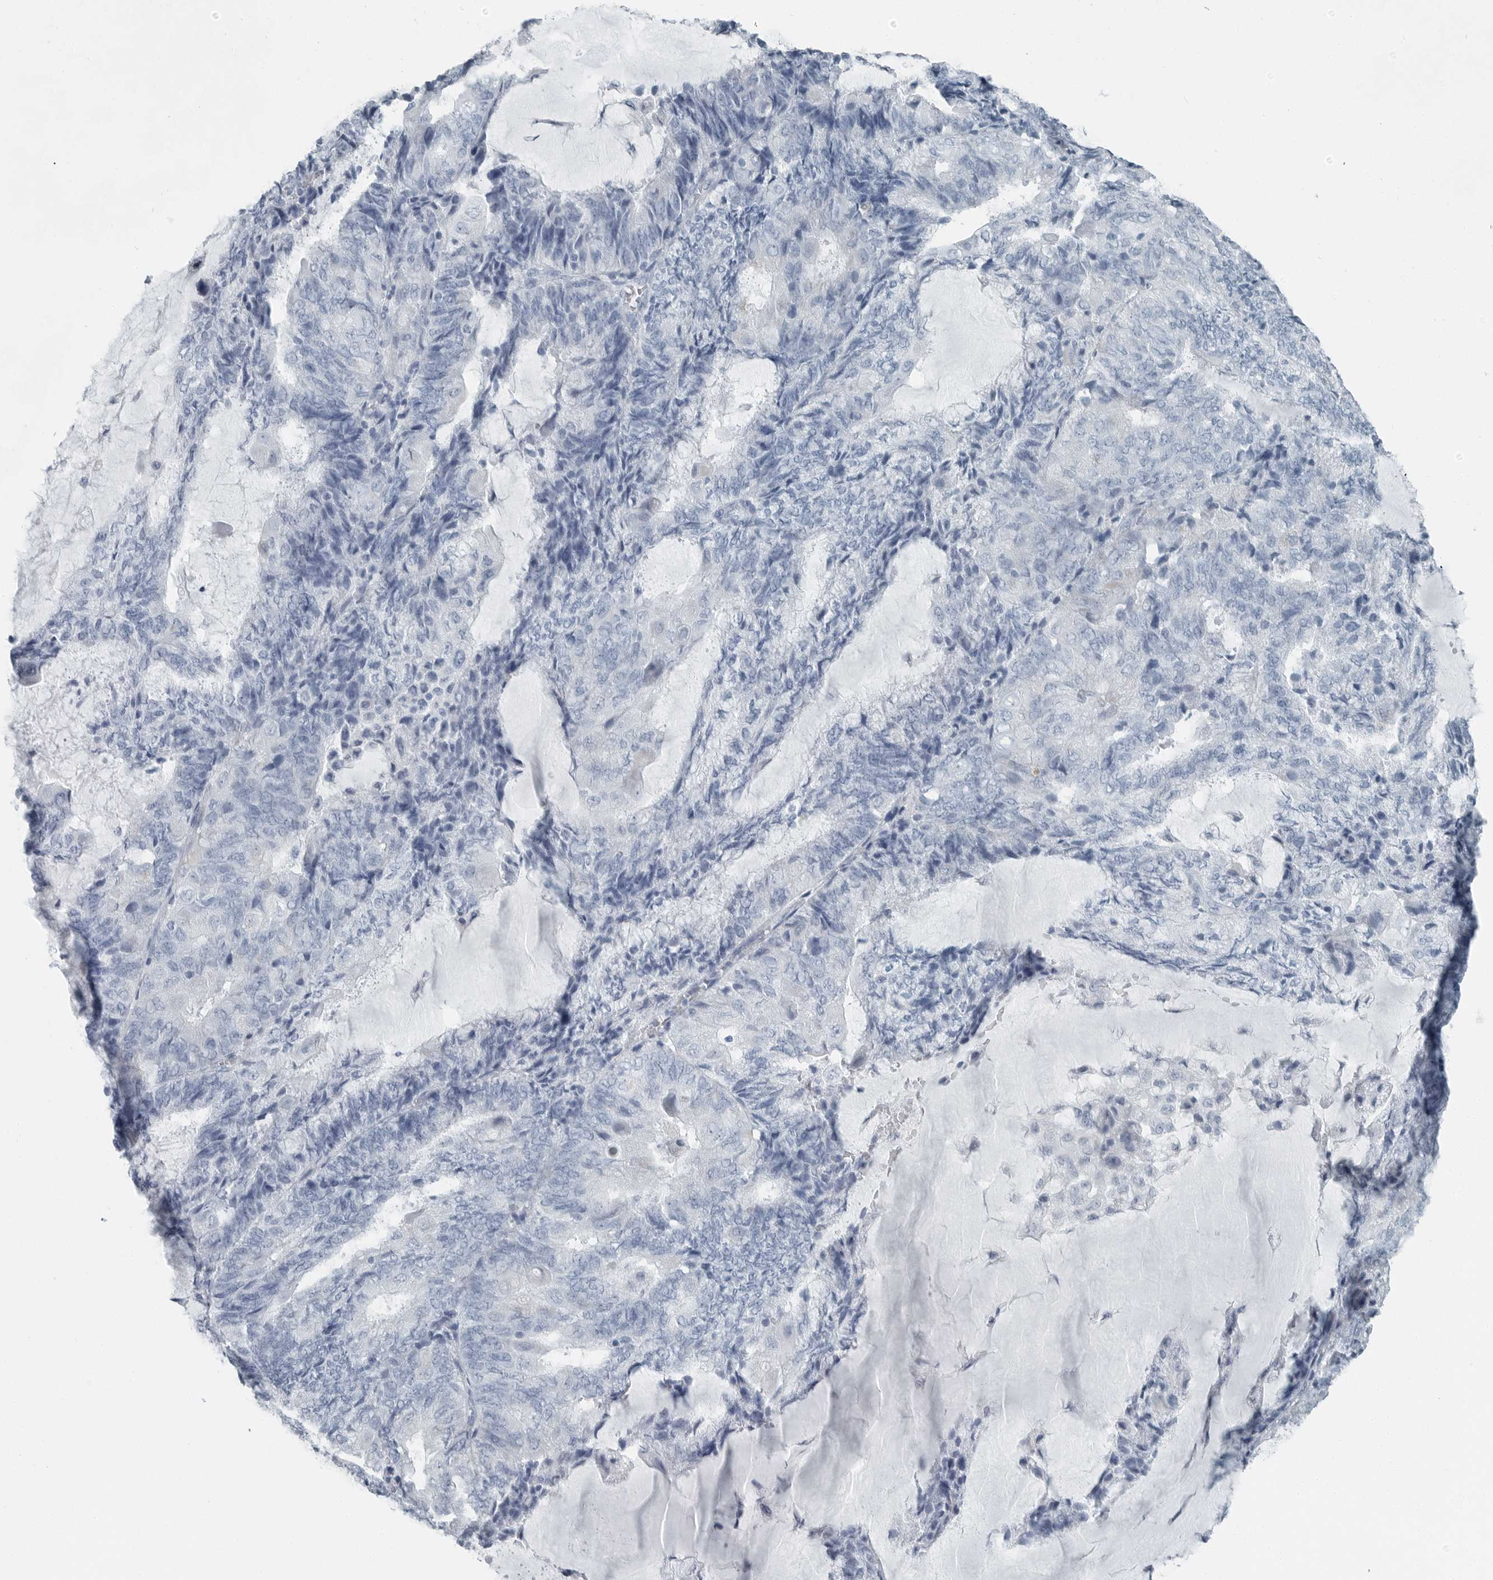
{"staining": {"intensity": "negative", "quantity": "none", "location": "none"}, "tissue": "endometrial cancer", "cell_type": "Tumor cells", "image_type": "cancer", "snomed": [{"axis": "morphology", "description": "Adenocarcinoma, NOS"}, {"axis": "topography", "description": "Endometrium"}], "caption": "IHC micrograph of neoplastic tissue: endometrial cancer stained with DAB (3,3'-diaminobenzidine) demonstrates no significant protein staining in tumor cells. Brightfield microscopy of immunohistochemistry stained with DAB (brown) and hematoxylin (blue), captured at high magnification.", "gene": "ZPBP2", "patient": {"sex": "female", "age": 81}}